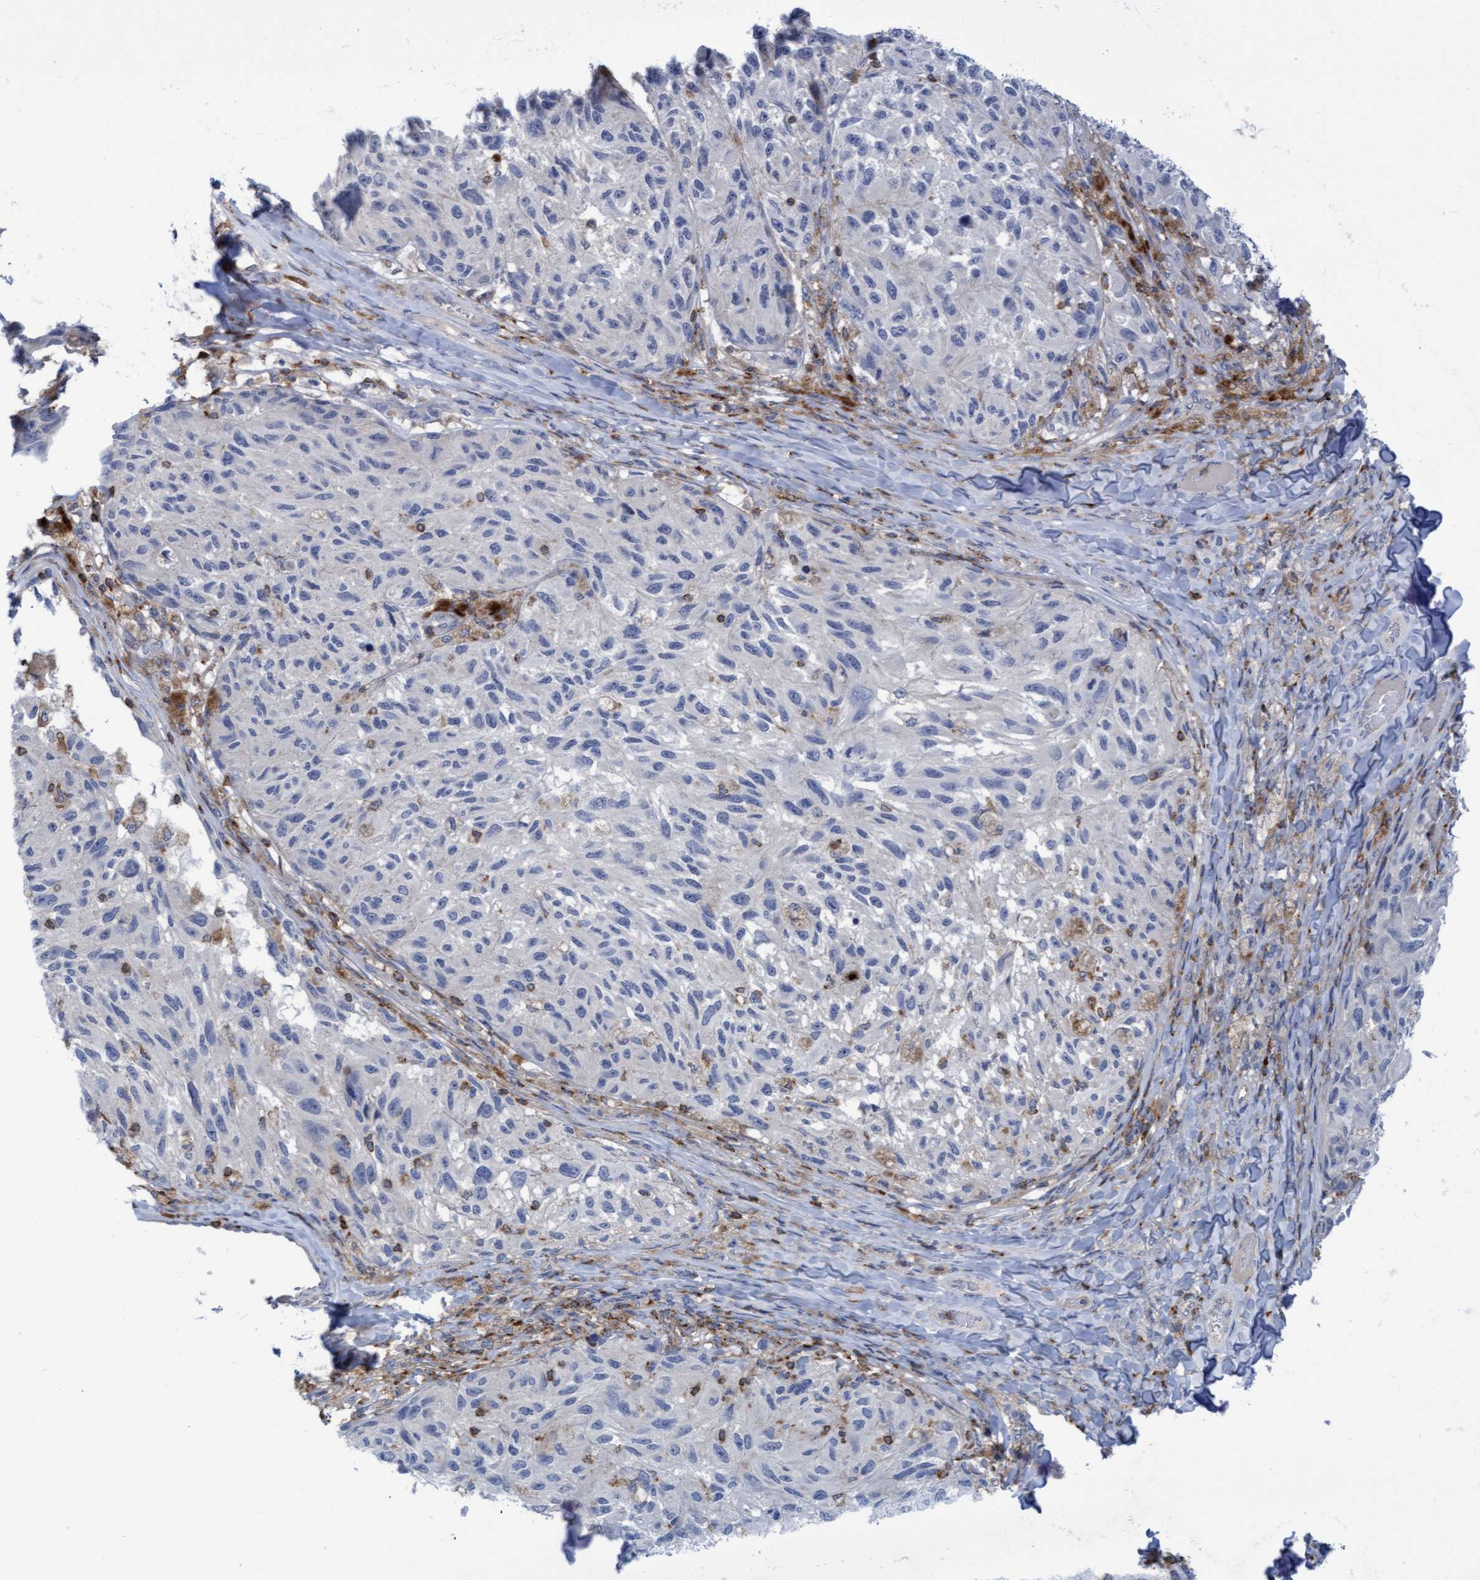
{"staining": {"intensity": "negative", "quantity": "none", "location": "none"}, "tissue": "melanoma", "cell_type": "Tumor cells", "image_type": "cancer", "snomed": [{"axis": "morphology", "description": "Malignant melanoma, NOS"}, {"axis": "topography", "description": "Skin"}], "caption": "Image shows no protein staining in tumor cells of malignant melanoma tissue. (Stains: DAB immunohistochemistry (IHC) with hematoxylin counter stain, Microscopy: brightfield microscopy at high magnification).", "gene": "FNBP1", "patient": {"sex": "female", "age": 73}}